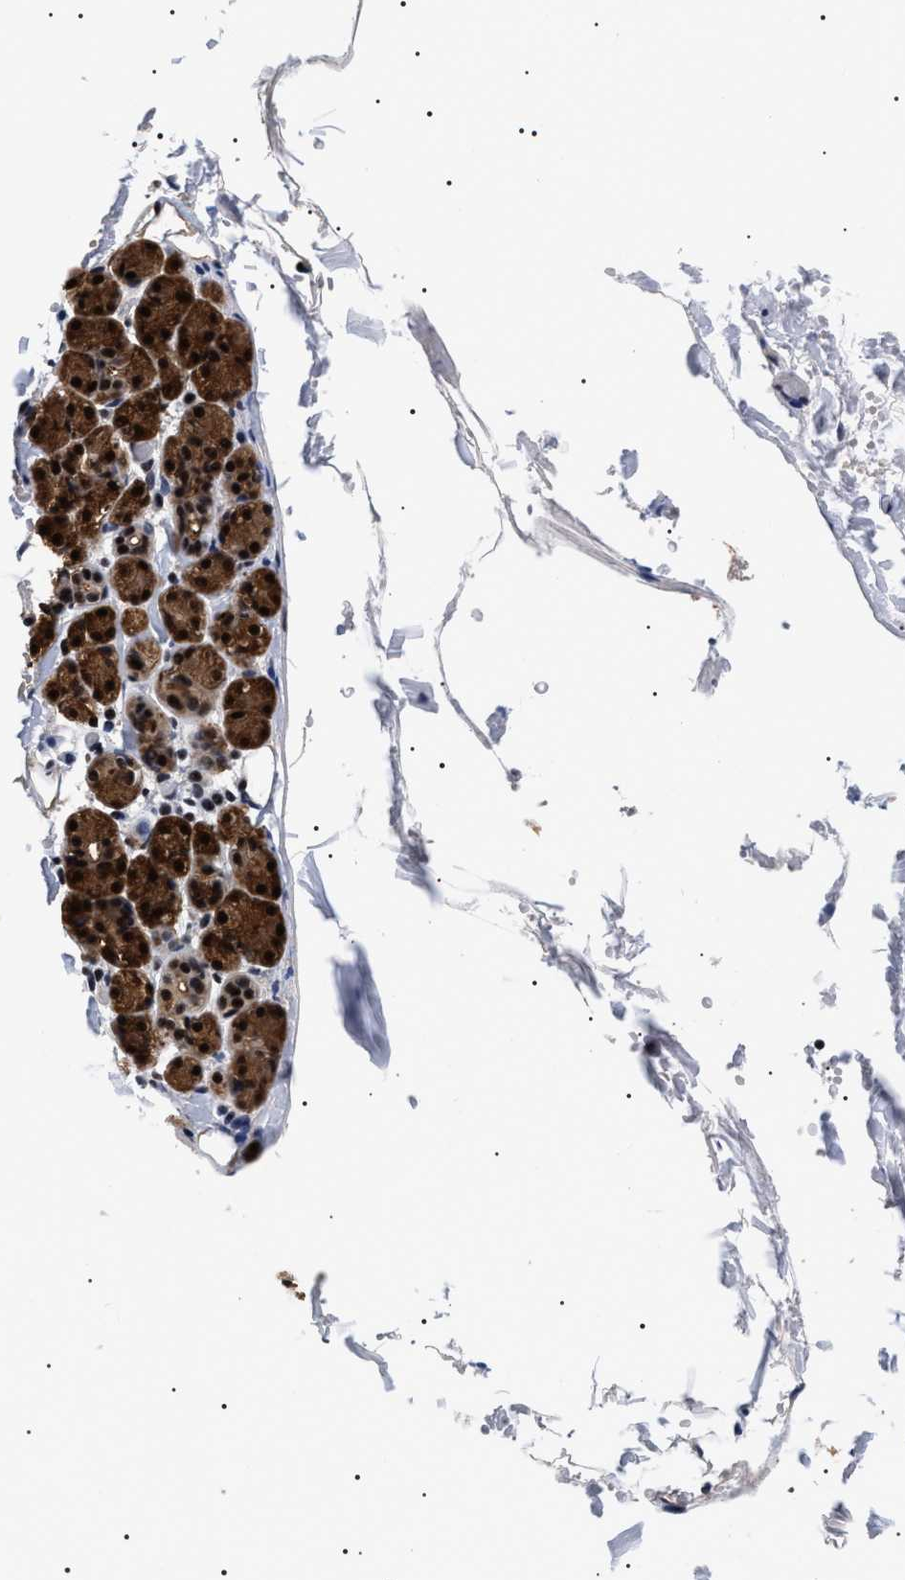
{"staining": {"intensity": "strong", "quantity": ">75%", "location": "cytoplasmic/membranous,nuclear"}, "tissue": "salivary gland", "cell_type": "Glandular cells", "image_type": "normal", "snomed": [{"axis": "morphology", "description": "Normal tissue, NOS"}, {"axis": "topography", "description": "Salivary gland"}], "caption": "The photomicrograph exhibits immunohistochemical staining of benign salivary gland. There is strong cytoplasmic/membranous,nuclear expression is appreciated in approximately >75% of glandular cells. The staining was performed using DAB (3,3'-diaminobenzidine), with brown indicating positive protein expression. Nuclei are stained blue with hematoxylin.", "gene": "CAAP1", "patient": {"sex": "male", "age": 63}}